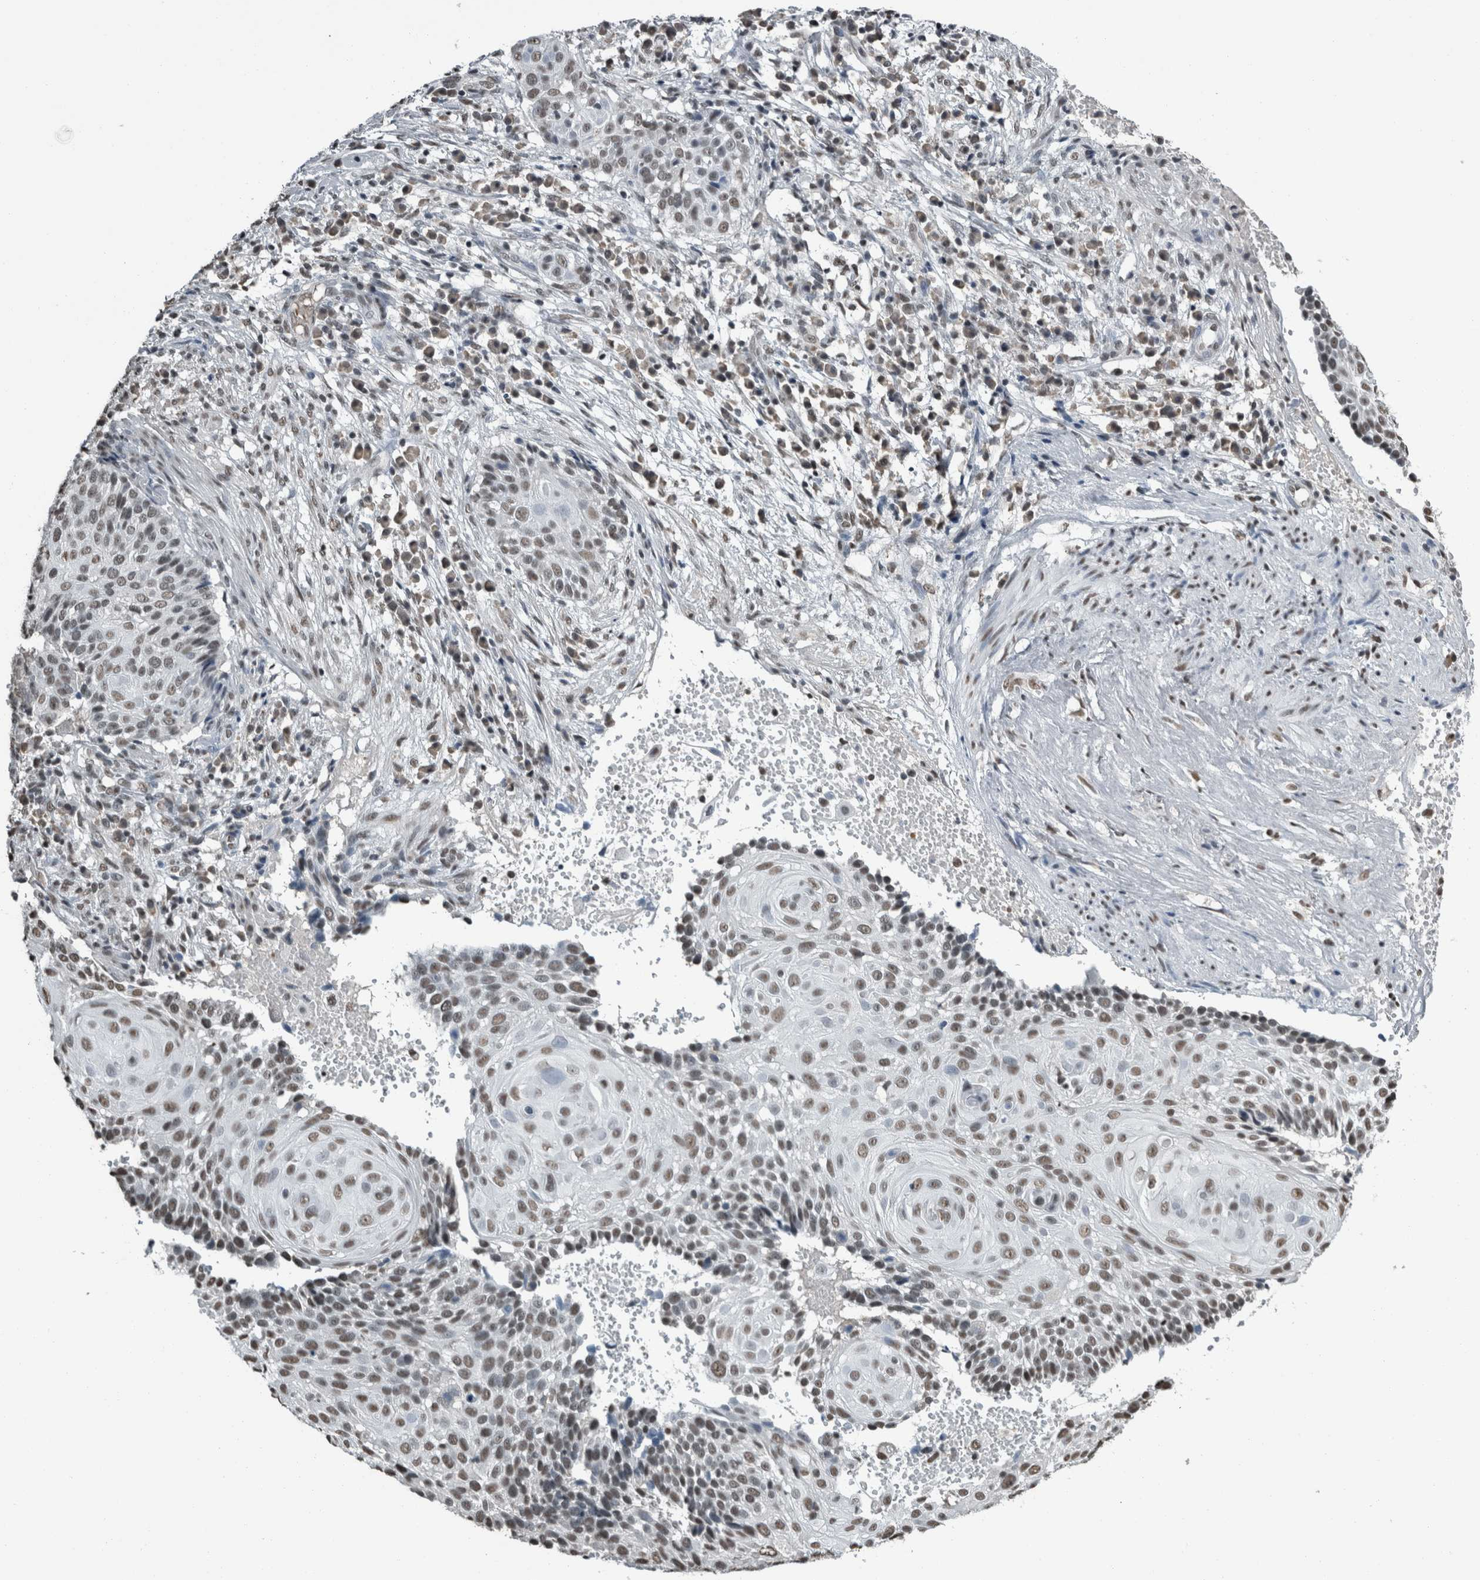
{"staining": {"intensity": "moderate", "quantity": ">75%", "location": "nuclear"}, "tissue": "cervical cancer", "cell_type": "Tumor cells", "image_type": "cancer", "snomed": [{"axis": "morphology", "description": "Squamous cell carcinoma, NOS"}, {"axis": "topography", "description": "Cervix"}], "caption": "About >75% of tumor cells in human cervical cancer (squamous cell carcinoma) display moderate nuclear protein staining as visualized by brown immunohistochemical staining.", "gene": "TGS1", "patient": {"sex": "female", "age": 74}}